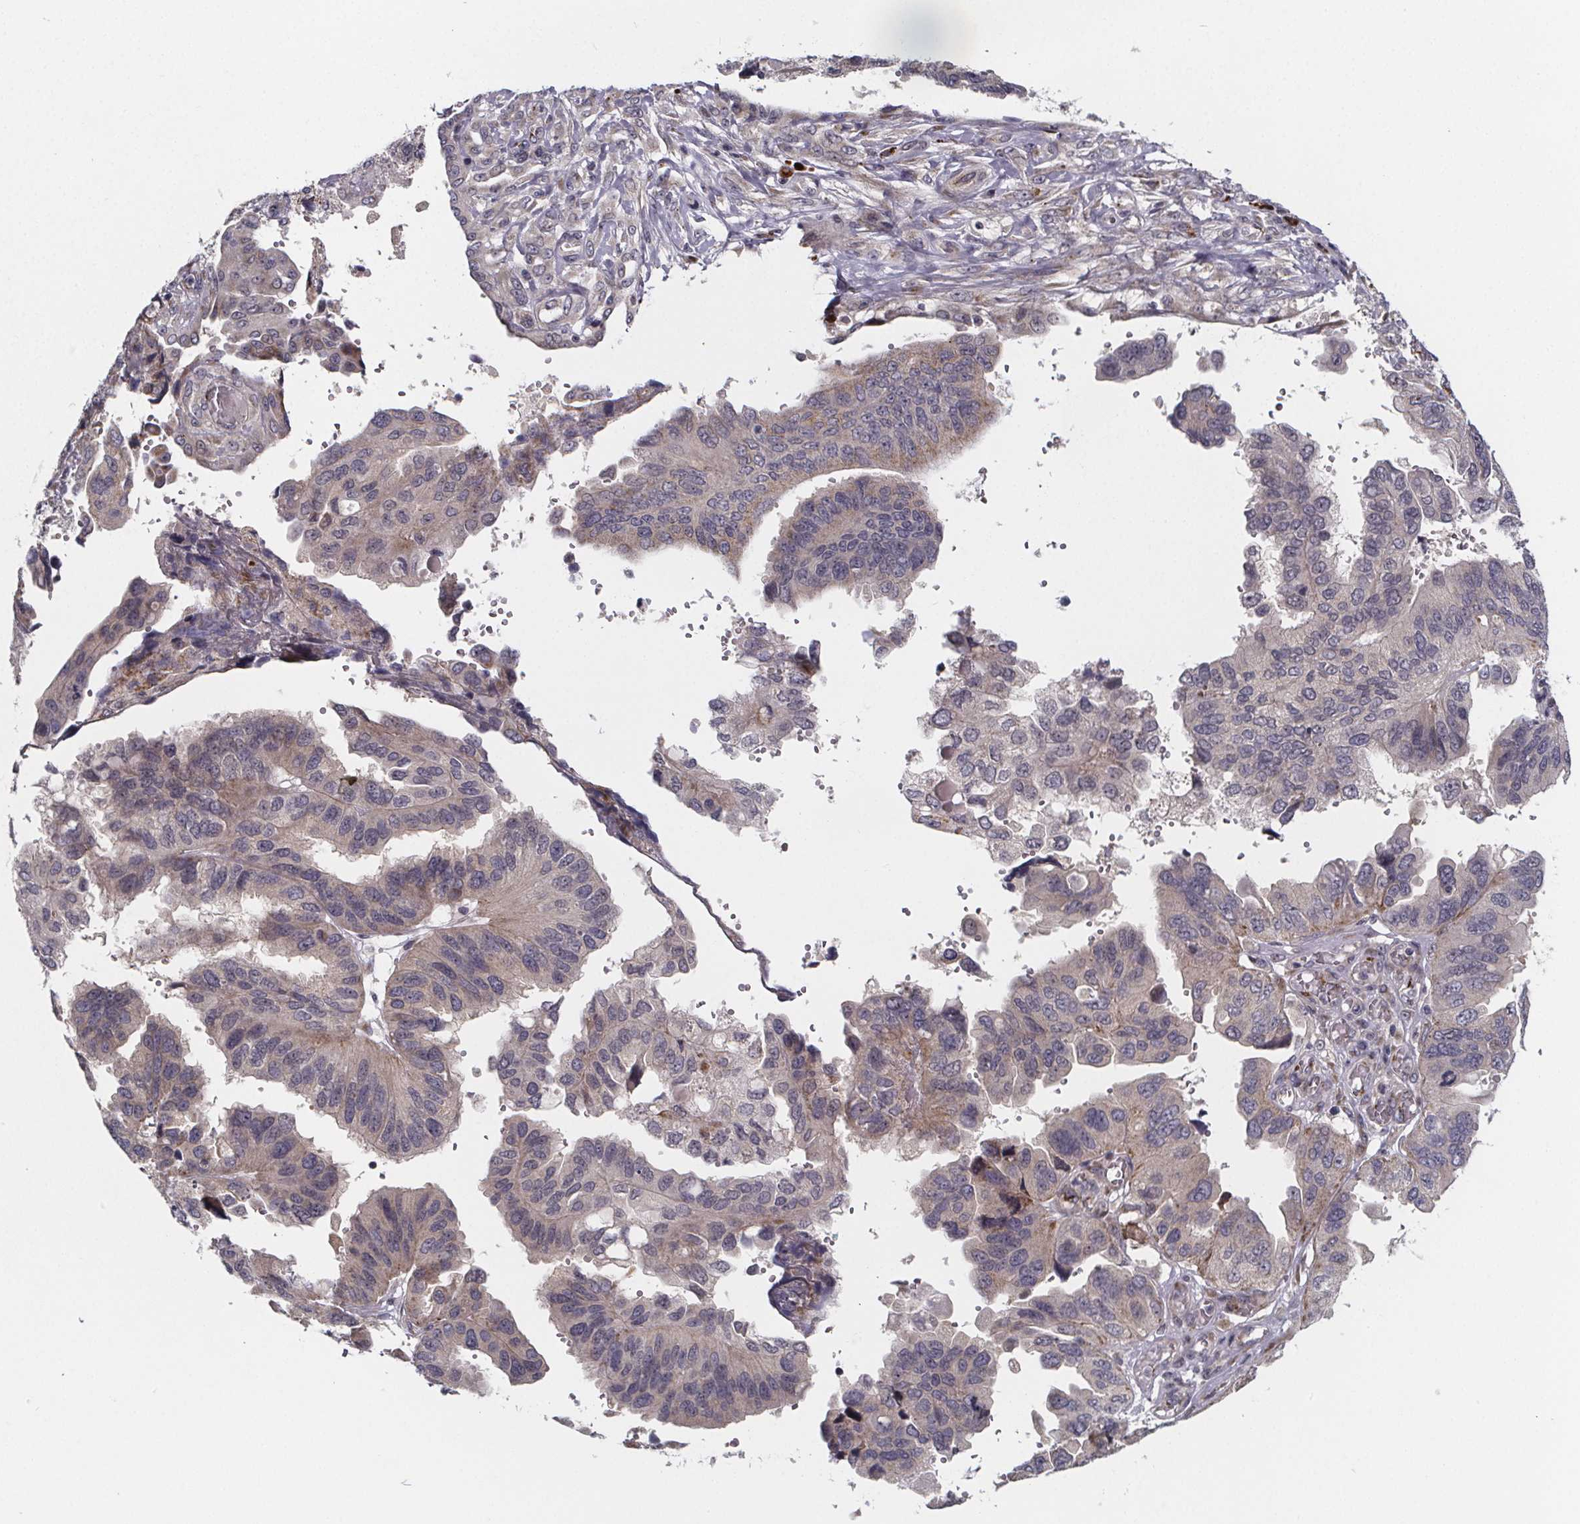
{"staining": {"intensity": "weak", "quantity": "<25%", "location": "cytoplasmic/membranous"}, "tissue": "ovarian cancer", "cell_type": "Tumor cells", "image_type": "cancer", "snomed": [{"axis": "morphology", "description": "Cystadenocarcinoma, serous, NOS"}, {"axis": "topography", "description": "Ovary"}], "caption": "A histopathology image of ovarian serous cystadenocarcinoma stained for a protein reveals no brown staining in tumor cells.", "gene": "NDST1", "patient": {"sex": "female", "age": 79}}